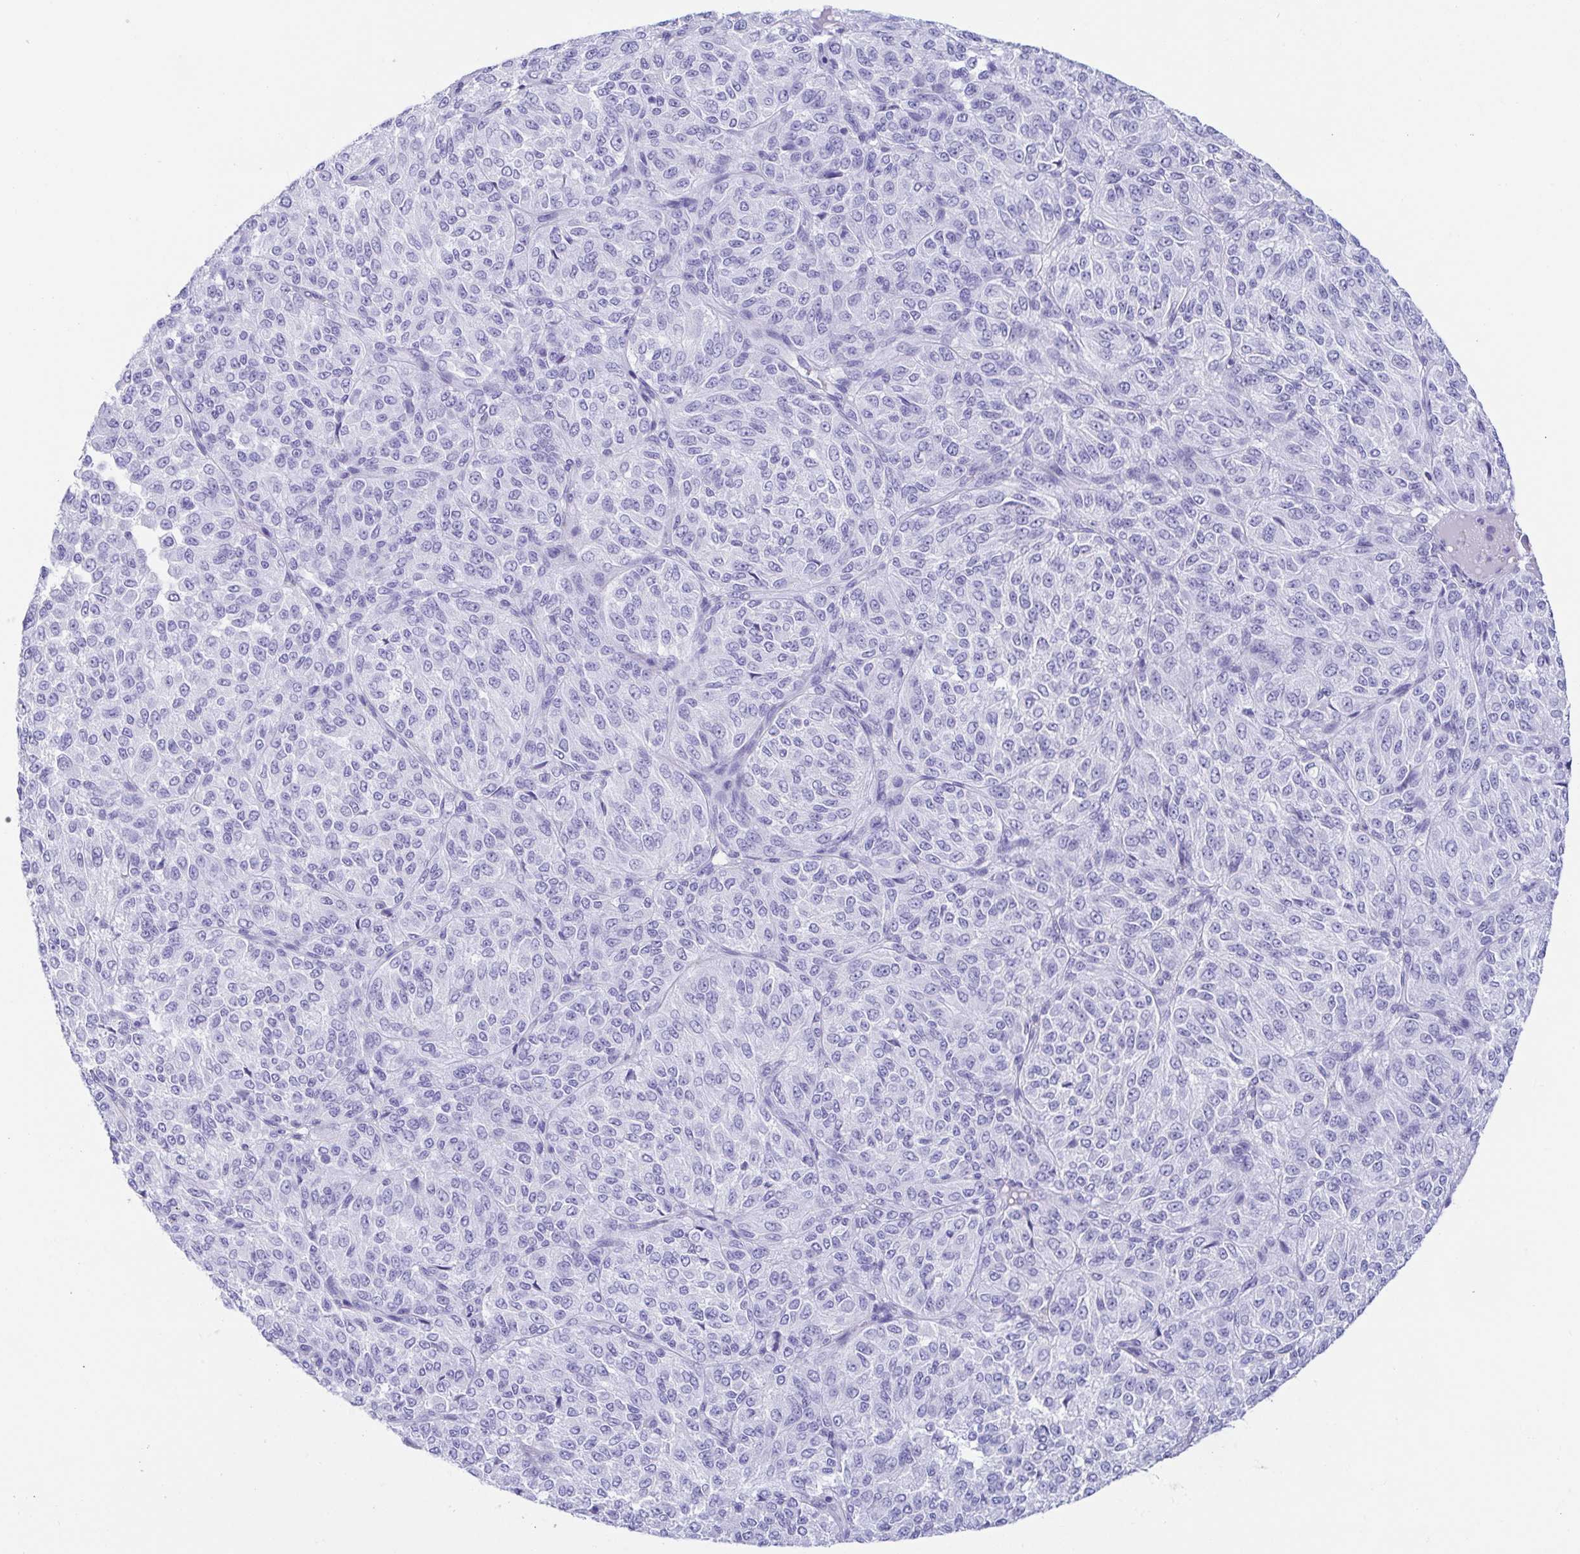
{"staining": {"intensity": "negative", "quantity": "none", "location": "none"}, "tissue": "melanoma", "cell_type": "Tumor cells", "image_type": "cancer", "snomed": [{"axis": "morphology", "description": "Malignant melanoma, Metastatic site"}, {"axis": "topography", "description": "Brain"}], "caption": "Tumor cells are negative for protein expression in human malignant melanoma (metastatic site). (DAB (3,3'-diaminobenzidine) IHC, high magnification).", "gene": "GKN1", "patient": {"sex": "female", "age": 56}}